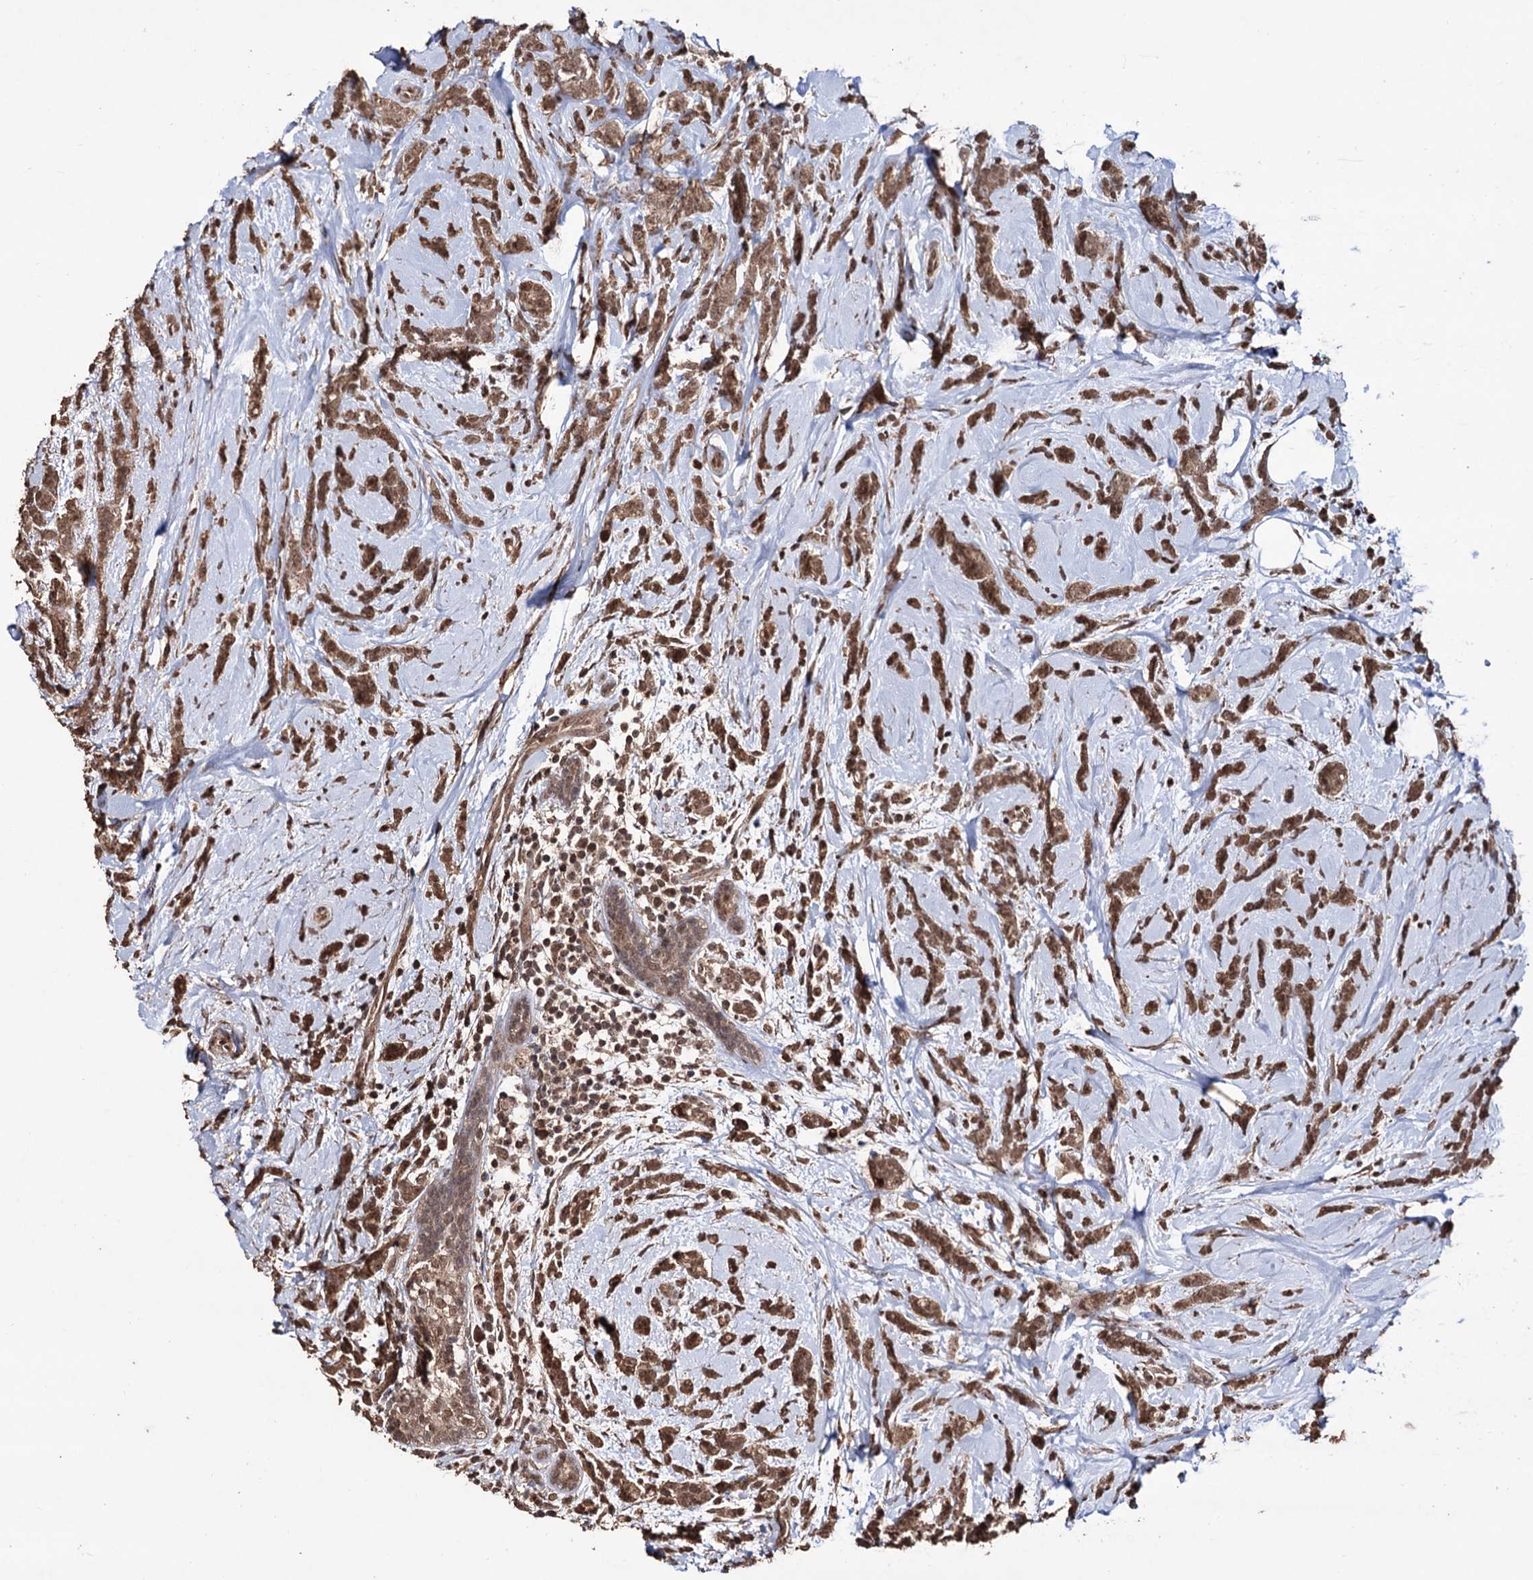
{"staining": {"intensity": "moderate", "quantity": ">75%", "location": "cytoplasmic/membranous,nuclear"}, "tissue": "breast cancer", "cell_type": "Tumor cells", "image_type": "cancer", "snomed": [{"axis": "morphology", "description": "Lobular carcinoma"}, {"axis": "topography", "description": "Breast"}], "caption": "Human lobular carcinoma (breast) stained with a brown dye reveals moderate cytoplasmic/membranous and nuclear positive positivity in about >75% of tumor cells.", "gene": "KLF5", "patient": {"sex": "female", "age": 58}}